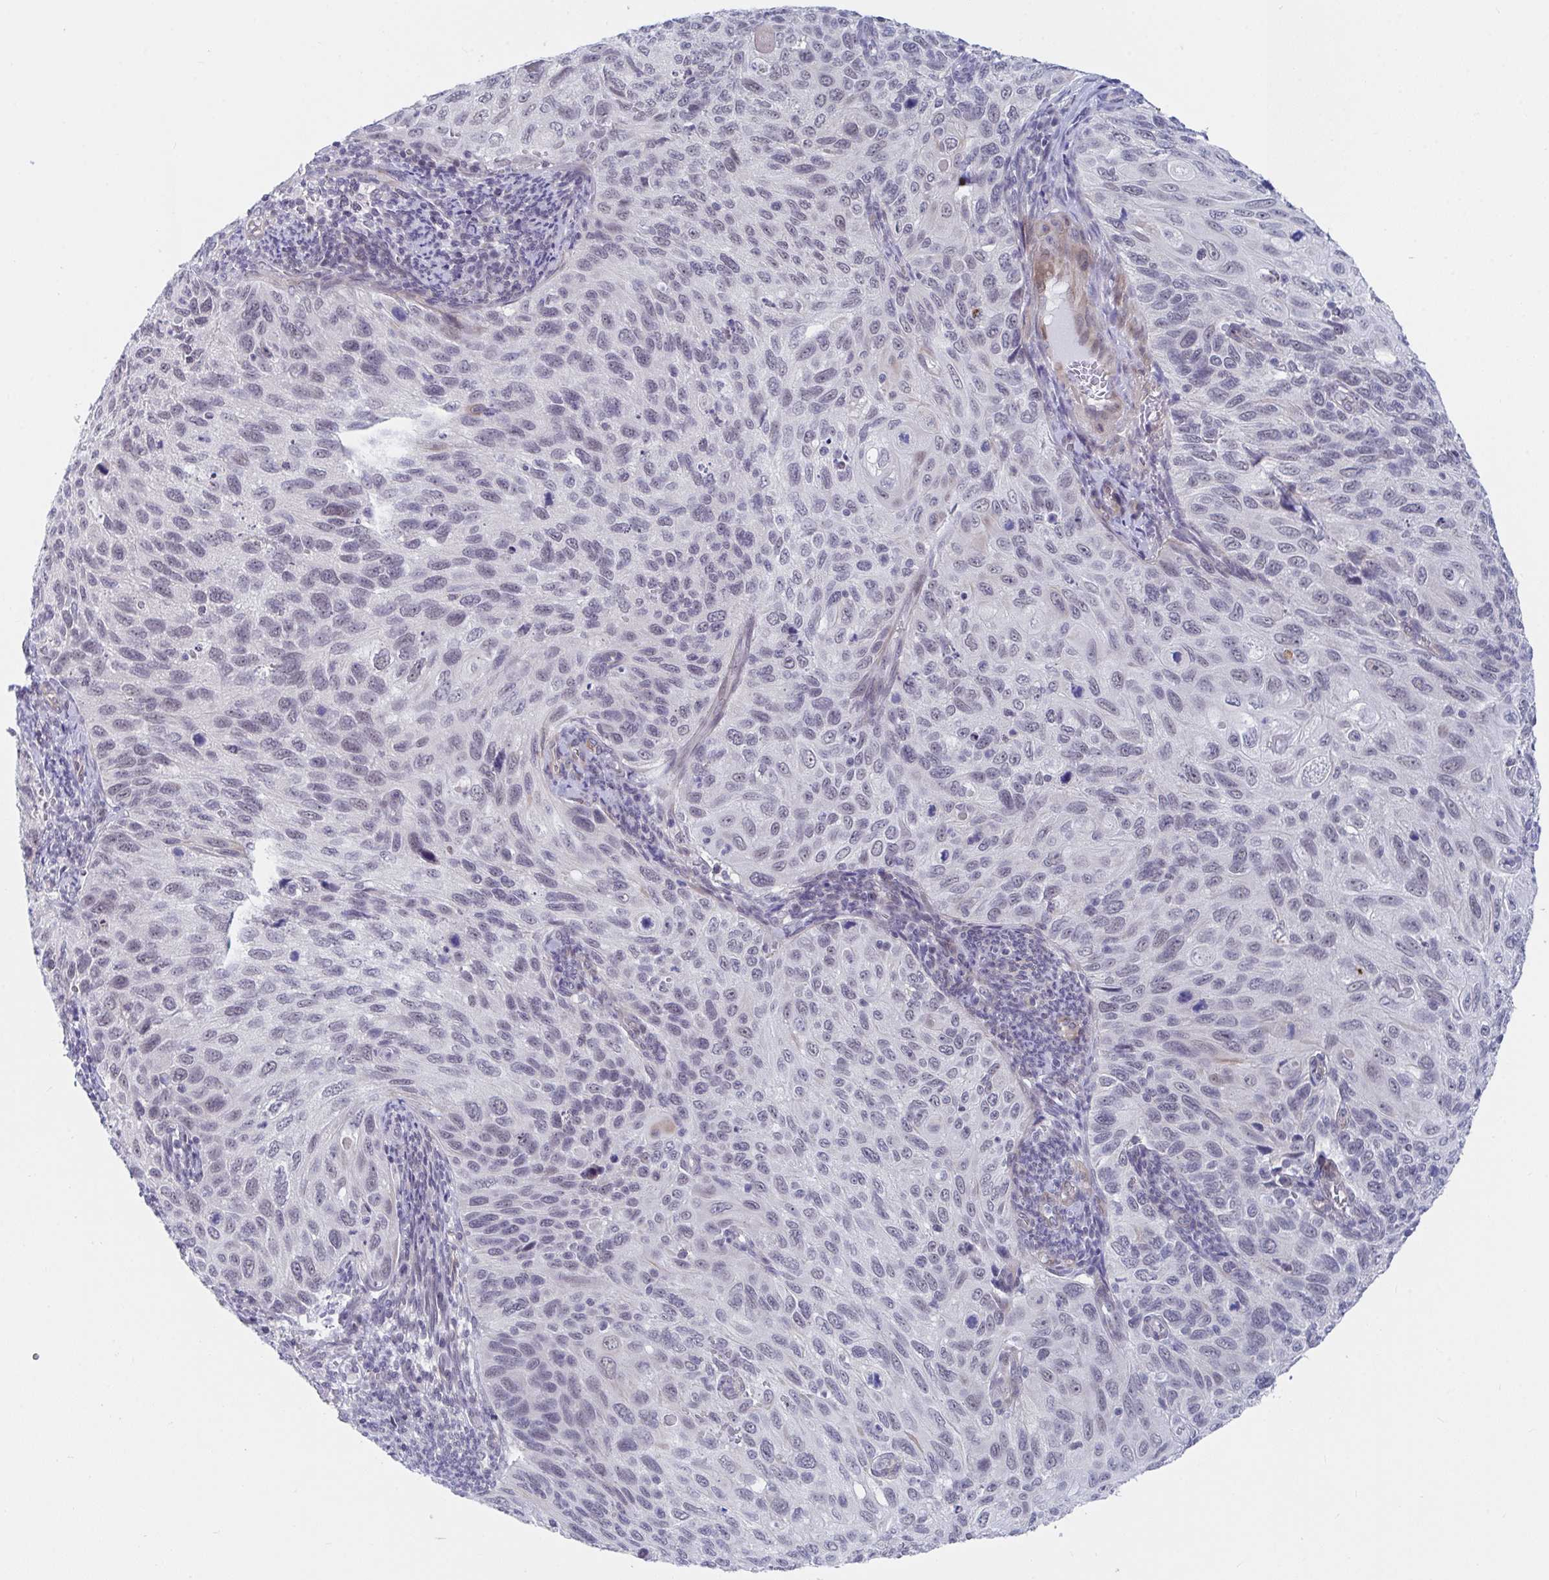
{"staining": {"intensity": "weak", "quantity": ">75%", "location": "nuclear"}, "tissue": "cervical cancer", "cell_type": "Tumor cells", "image_type": "cancer", "snomed": [{"axis": "morphology", "description": "Squamous cell carcinoma, NOS"}, {"axis": "topography", "description": "Cervix"}], "caption": "Protein staining of cervical cancer tissue displays weak nuclear expression in about >75% of tumor cells. The protein of interest is stained brown, and the nuclei are stained in blue (DAB IHC with brightfield microscopy, high magnification).", "gene": "DAOA", "patient": {"sex": "female", "age": 70}}